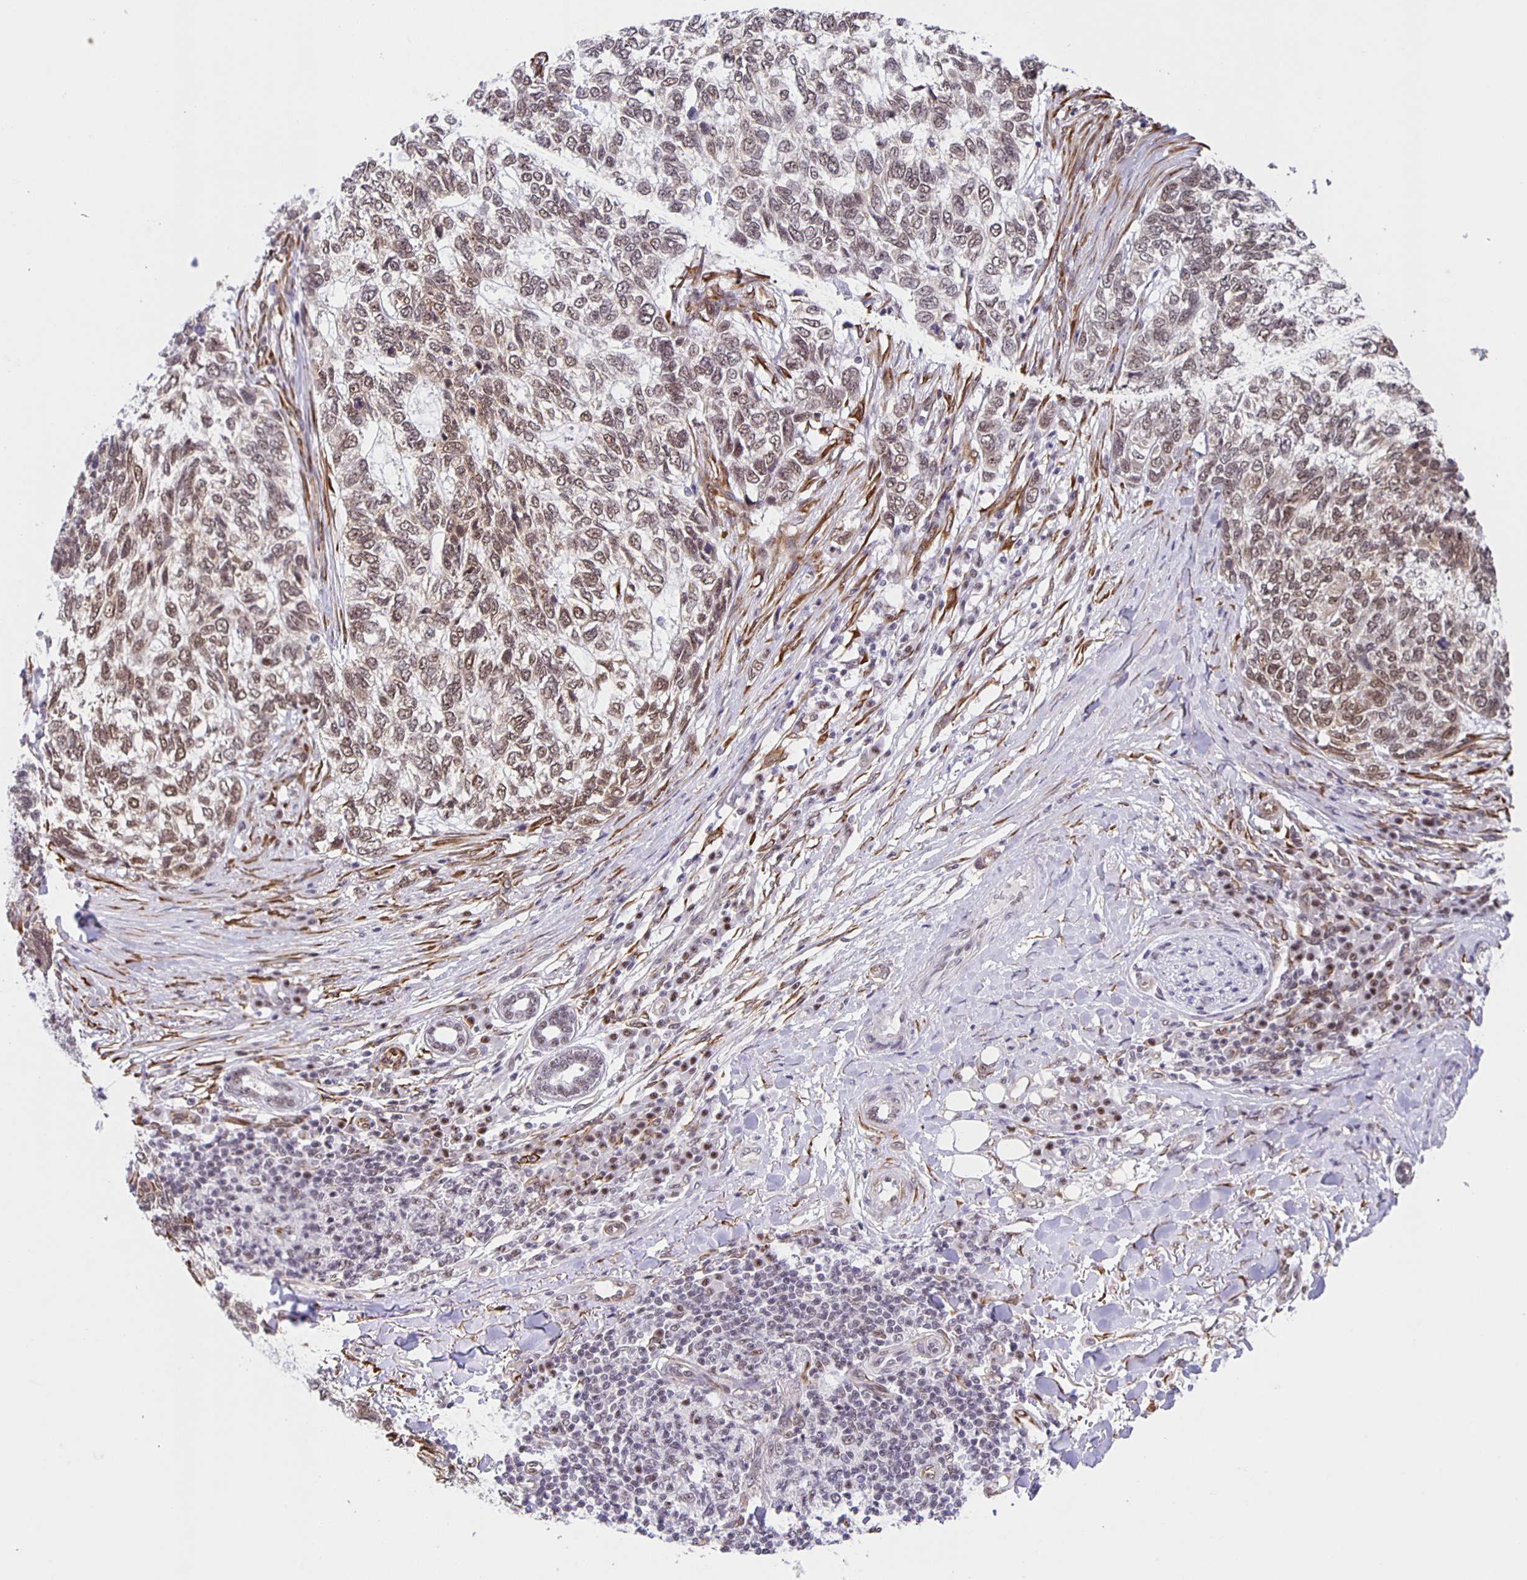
{"staining": {"intensity": "weak", "quantity": "25%-75%", "location": "cytoplasmic/membranous,nuclear"}, "tissue": "skin cancer", "cell_type": "Tumor cells", "image_type": "cancer", "snomed": [{"axis": "morphology", "description": "Basal cell carcinoma"}, {"axis": "topography", "description": "Skin"}], "caption": "Immunohistochemical staining of basal cell carcinoma (skin) shows weak cytoplasmic/membranous and nuclear protein positivity in about 25%-75% of tumor cells. The staining was performed using DAB (3,3'-diaminobenzidine), with brown indicating positive protein expression. Nuclei are stained blue with hematoxylin.", "gene": "ZRANB2", "patient": {"sex": "female", "age": 65}}